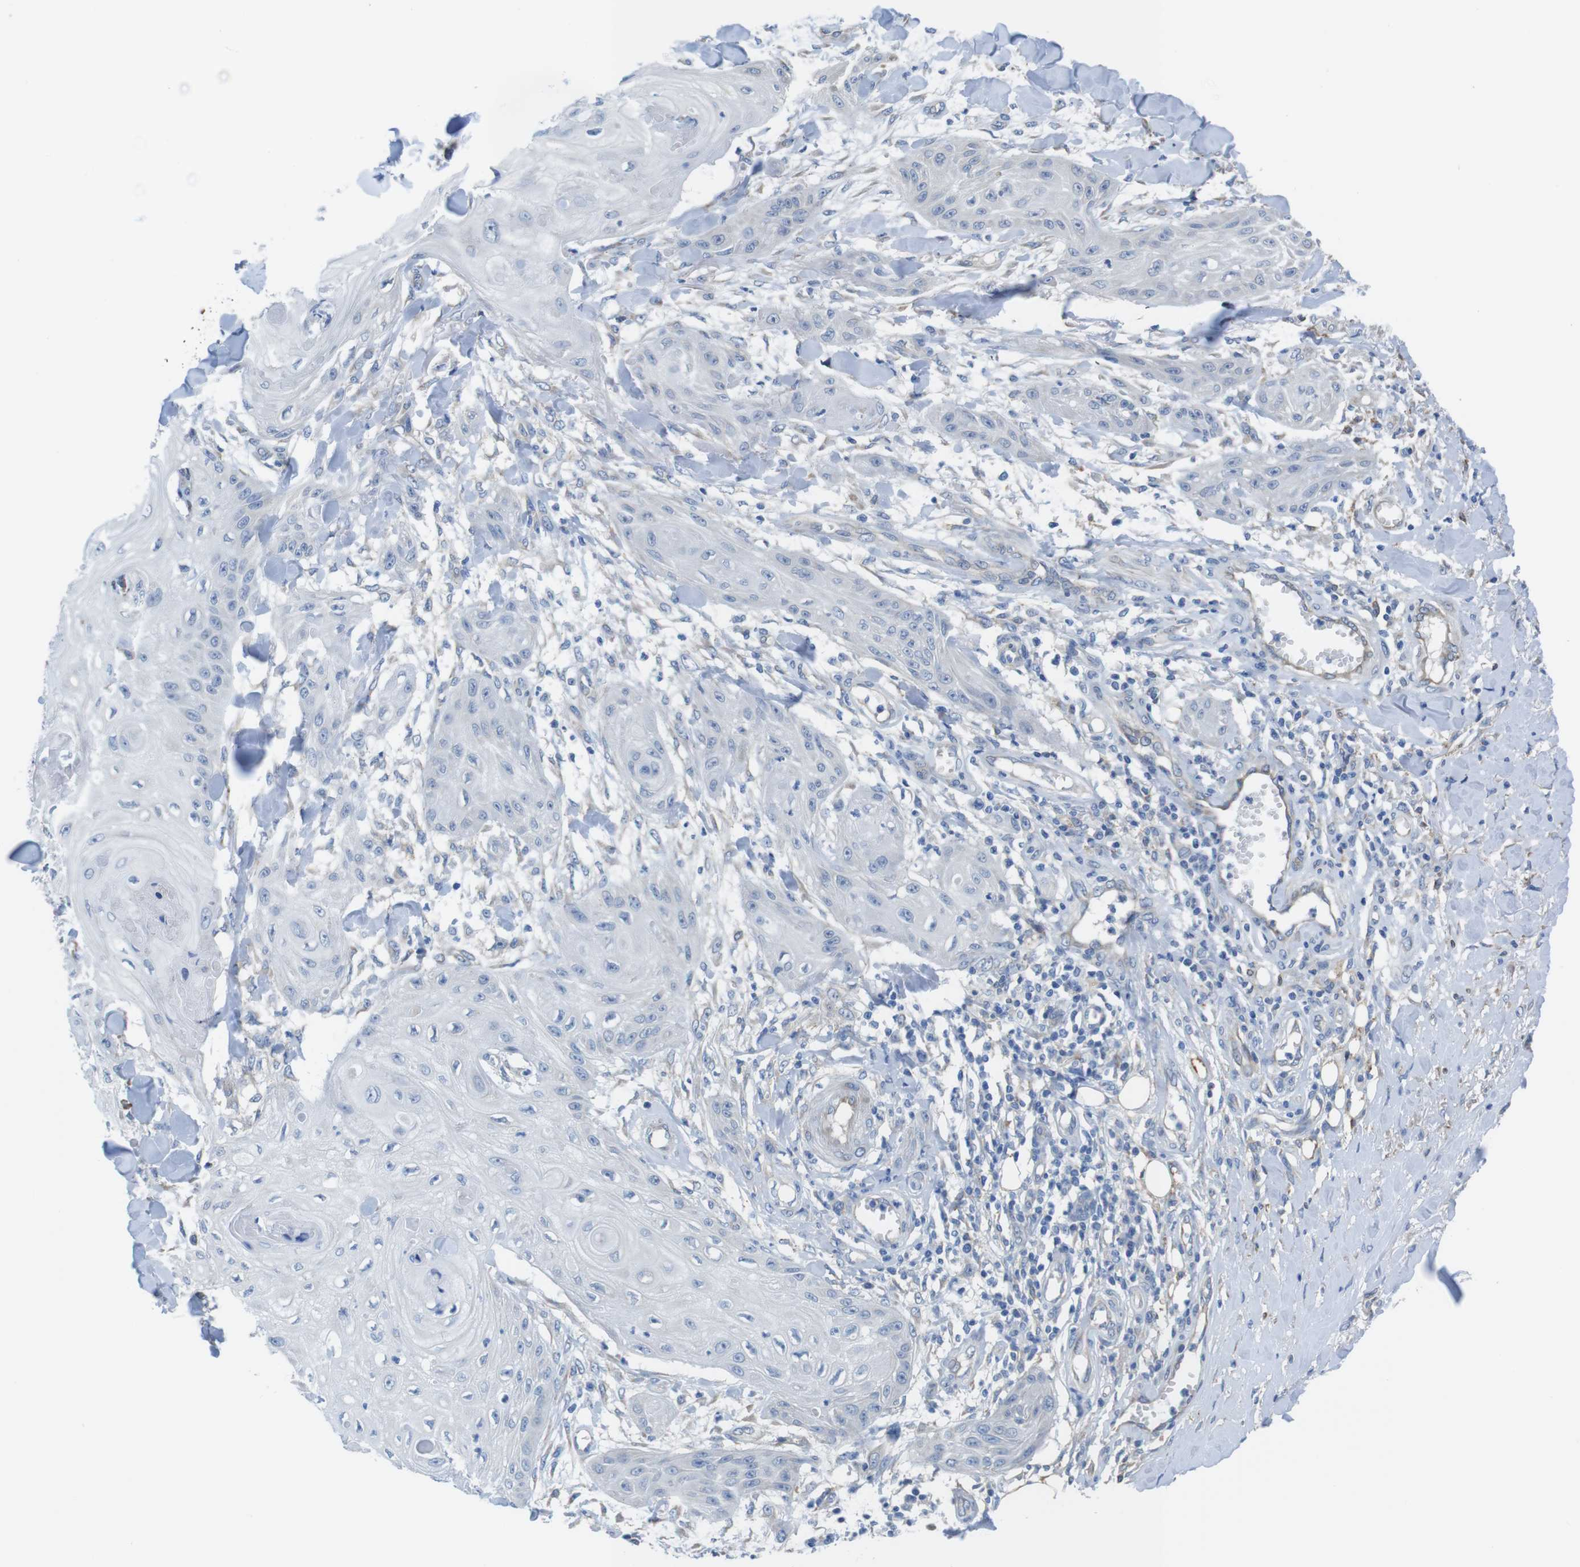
{"staining": {"intensity": "negative", "quantity": "none", "location": "none"}, "tissue": "skin cancer", "cell_type": "Tumor cells", "image_type": "cancer", "snomed": [{"axis": "morphology", "description": "Squamous cell carcinoma, NOS"}, {"axis": "topography", "description": "Skin"}], "caption": "Human skin cancer (squamous cell carcinoma) stained for a protein using IHC exhibits no expression in tumor cells.", "gene": "CDH8", "patient": {"sex": "male", "age": 74}}